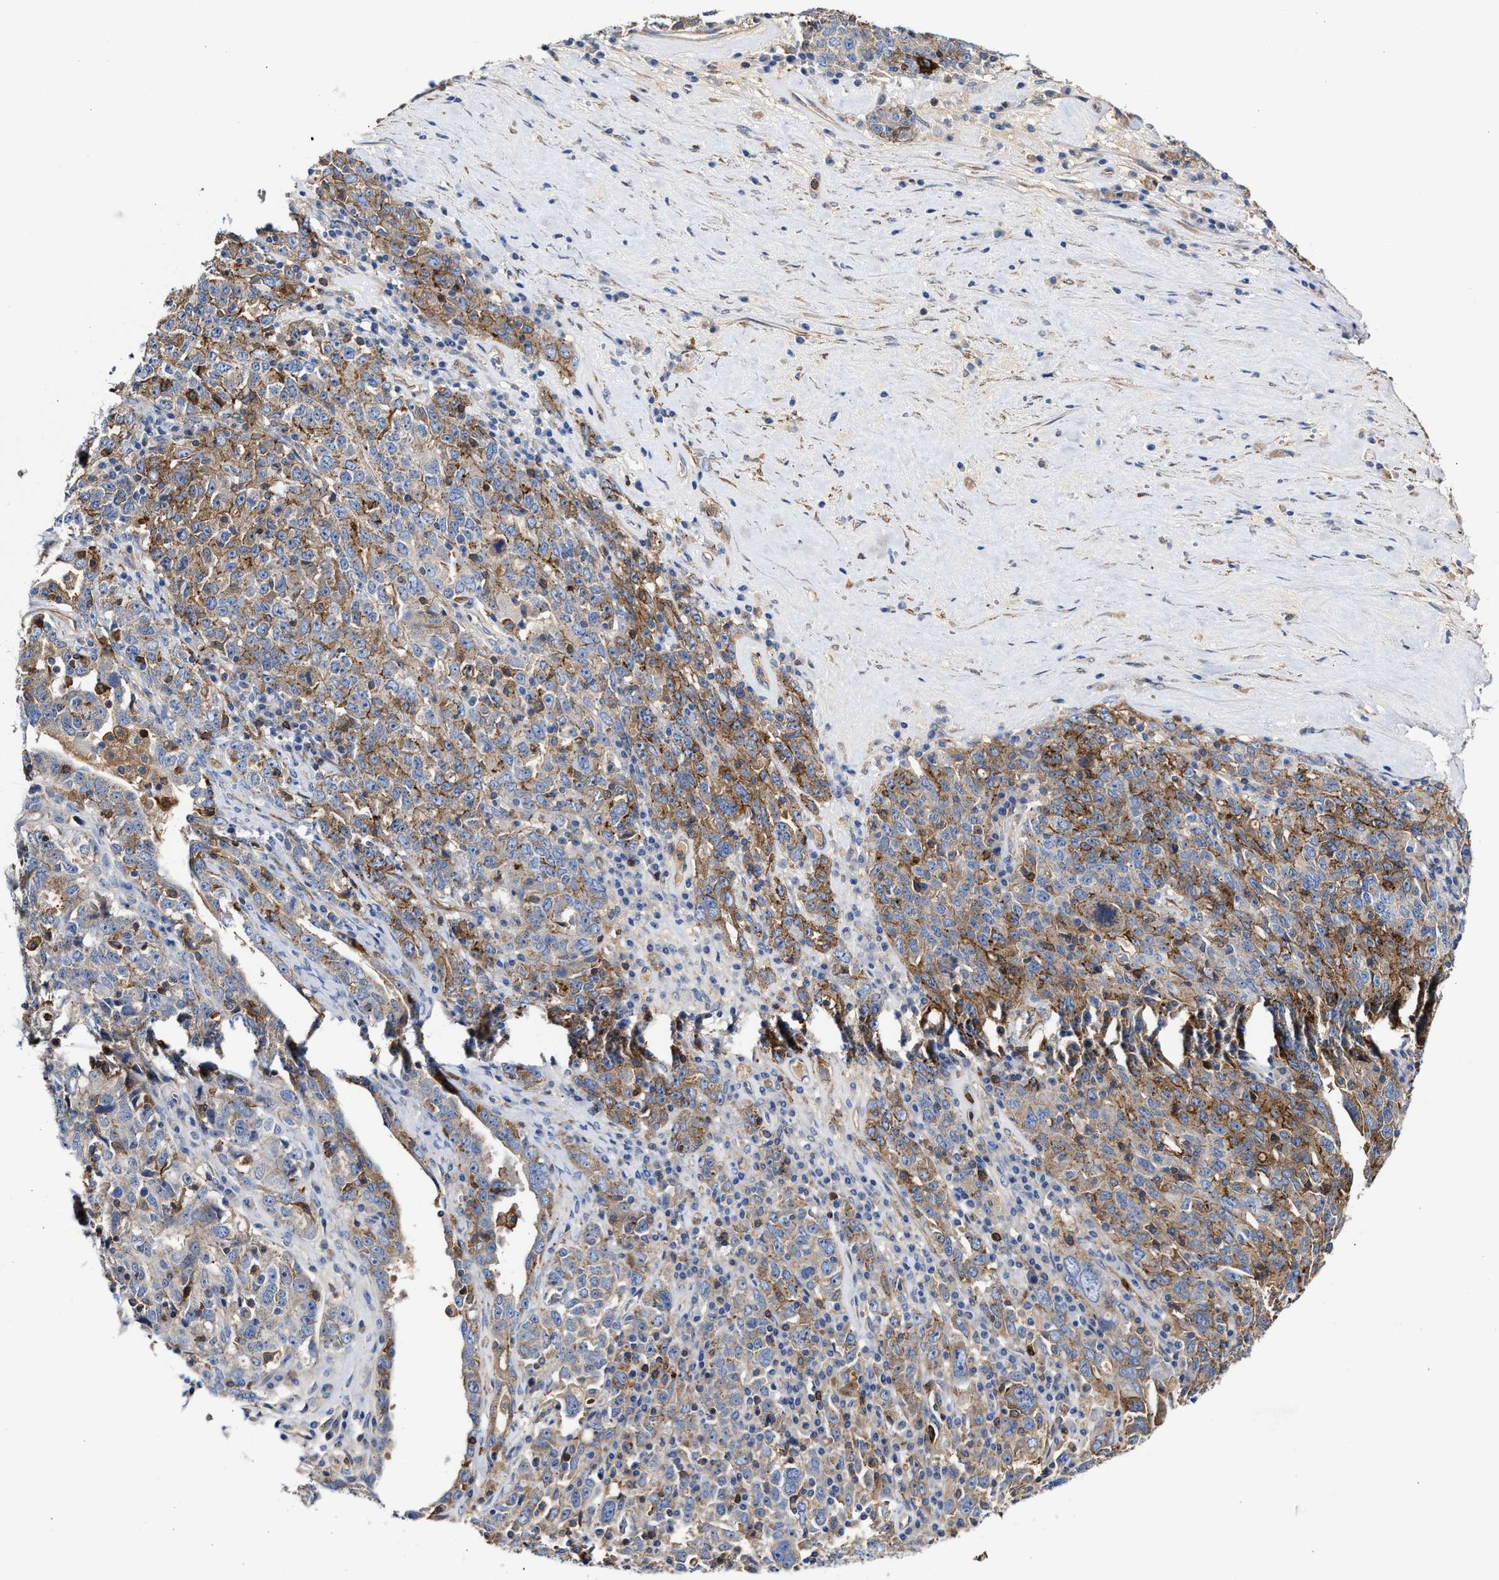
{"staining": {"intensity": "weak", "quantity": "<25%", "location": "cytoplasmic/membranous"}, "tissue": "ovarian cancer", "cell_type": "Tumor cells", "image_type": "cancer", "snomed": [{"axis": "morphology", "description": "Carcinoma, endometroid"}, {"axis": "topography", "description": "Ovary"}], "caption": "High power microscopy photomicrograph of an IHC micrograph of ovarian endometroid carcinoma, revealing no significant positivity in tumor cells.", "gene": "HS3ST5", "patient": {"sex": "female", "age": 62}}